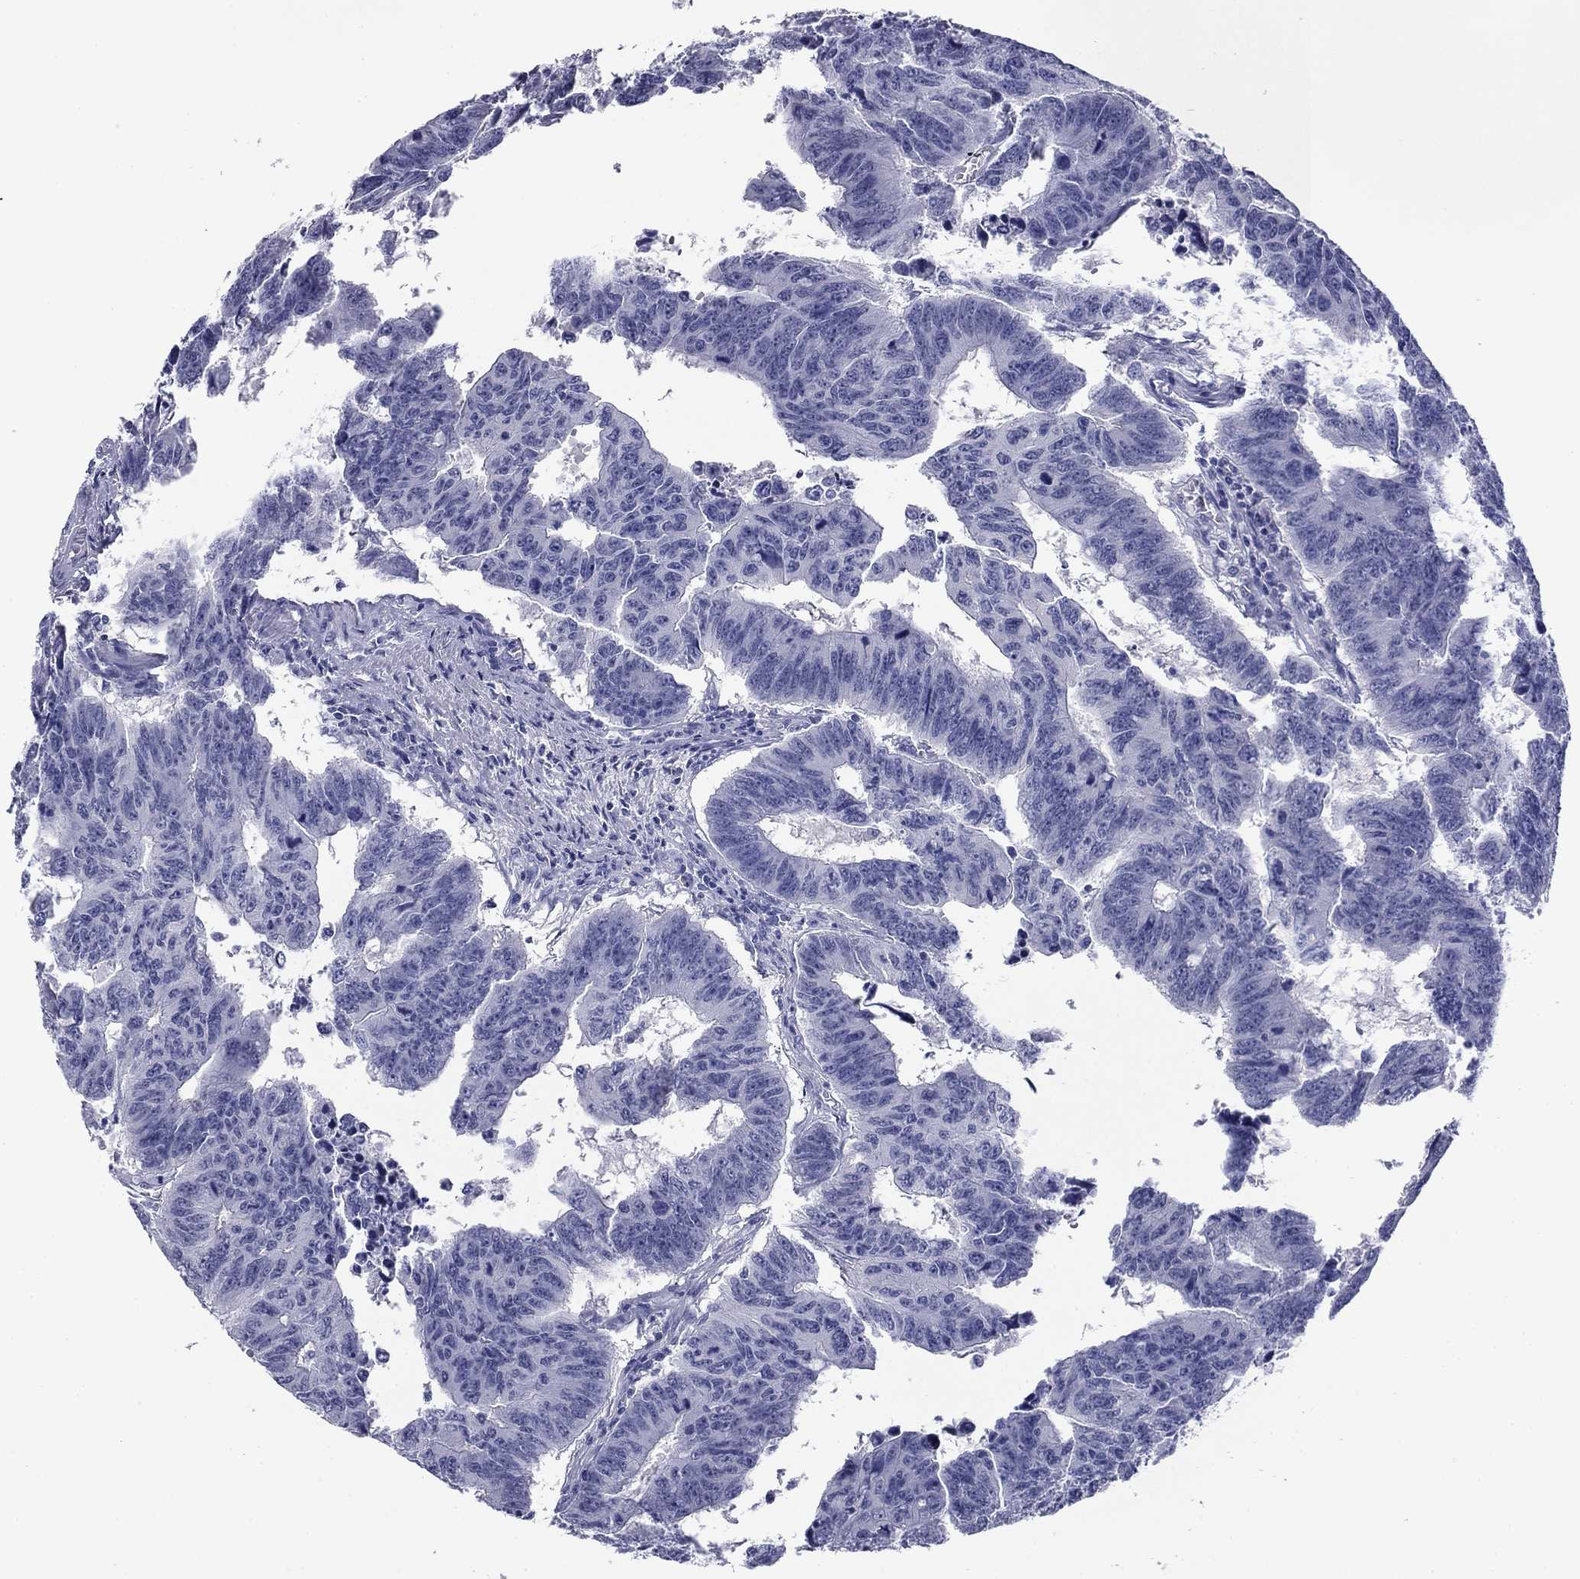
{"staining": {"intensity": "negative", "quantity": "none", "location": "none"}, "tissue": "colorectal cancer", "cell_type": "Tumor cells", "image_type": "cancer", "snomed": [{"axis": "morphology", "description": "Adenocarcinoma, NOS"}, {"axis": "topography", "description": "Appendix"}, {"axis": "topography", "description": "Colon"}, {"axis": "topography", "description": "Cecum"}, {"axis": "topography", "description": "Colon asc"}], "caption": "A high-resolution micrograph shows immunohistochemistry staining of colorectal adenocarcinoma, which shows no significant staining in tumor cells.", "gene": "ABCC2", "patient": {"sex": "female", "age": 85}}